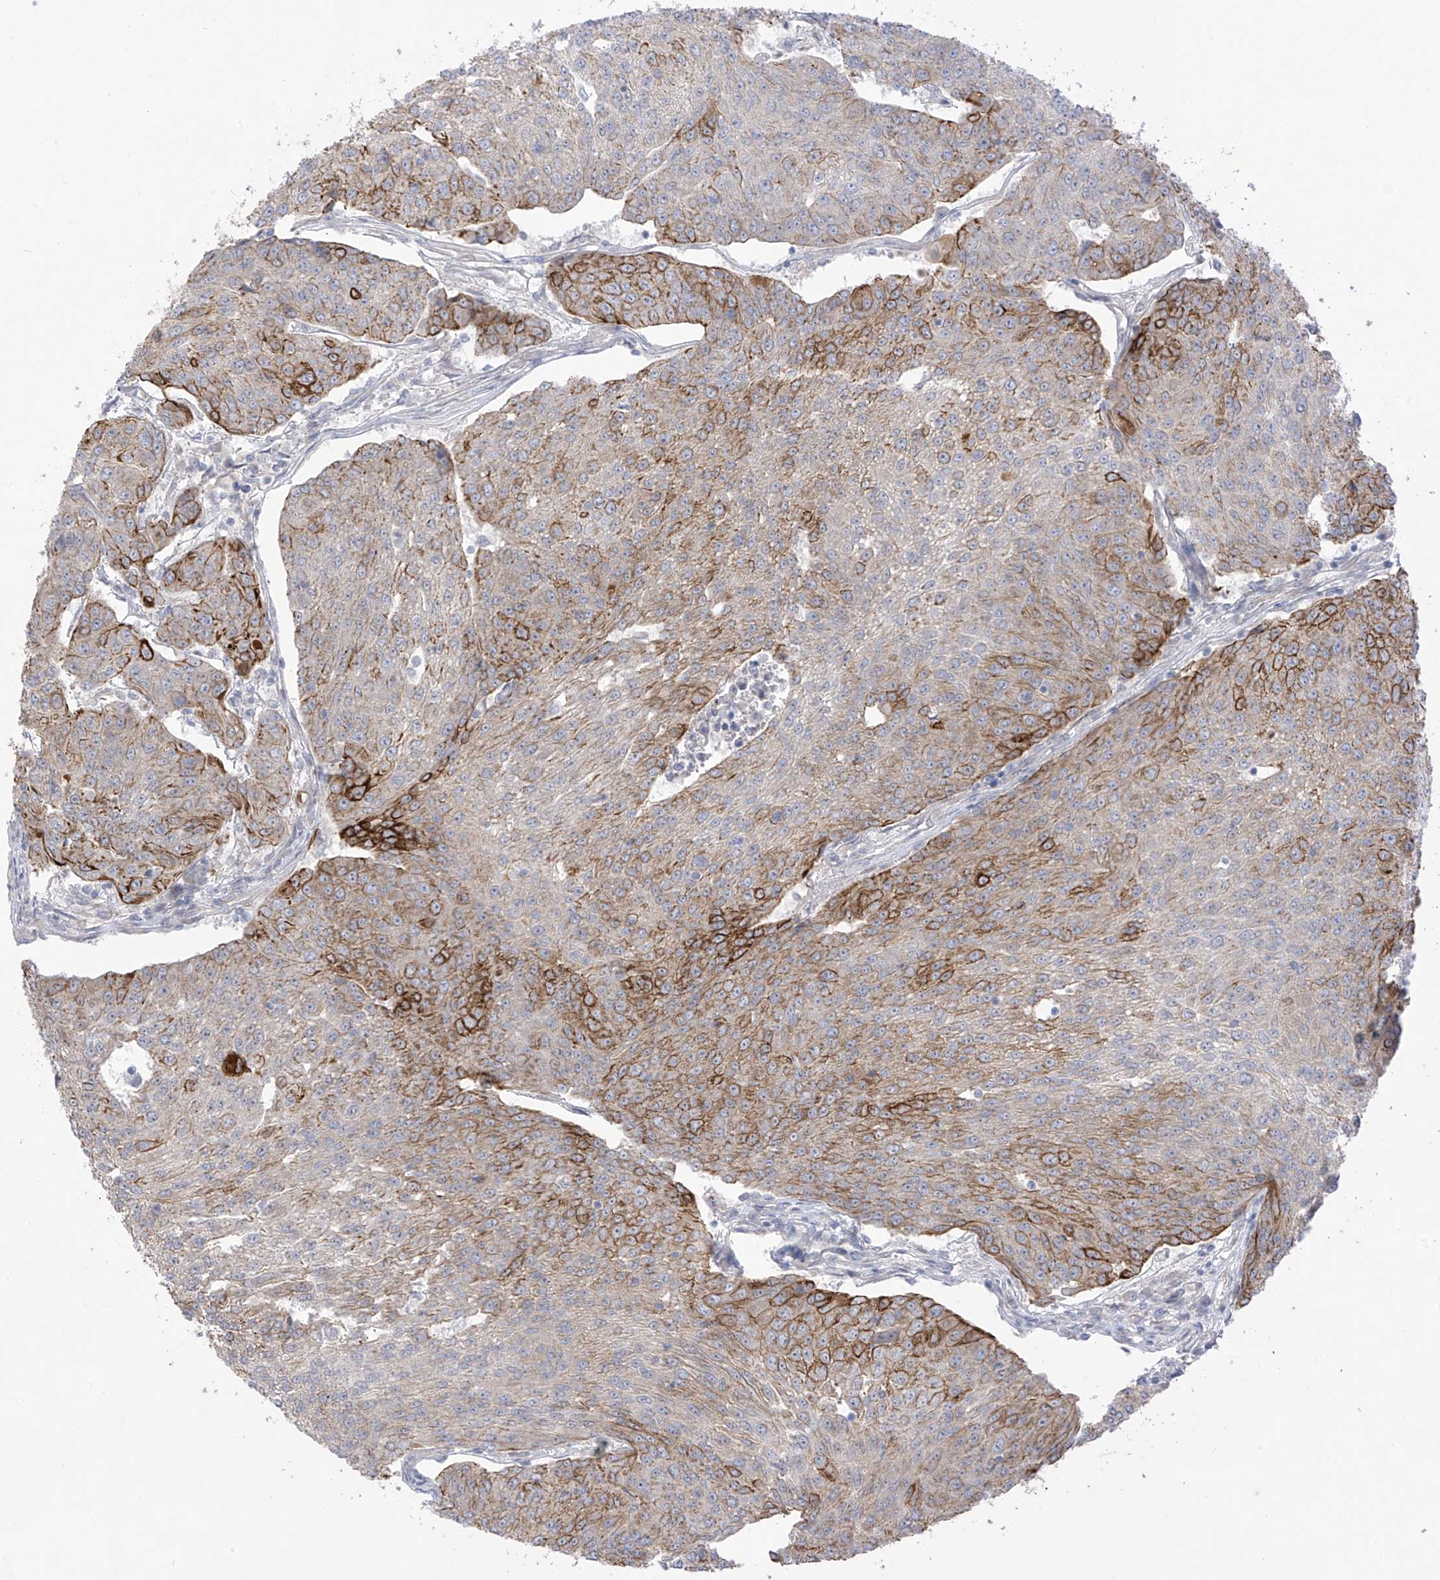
{"staining": {"intensity": "strong", "quantity": "25%-75%", "location": "cytoplasmic/membranous"}, "tissue": "urothelial cancer", "cell_type": "Tumor cells", "image_type": "cancer", "snomed": [{"axis": "morphology", "description": "Urothelial carcinoma, High grade"}, {"axis": "topography", "description": "Urinary bladder"}], "caption": "Human urothelial cancer stained with a brown dye demonstrates strong cytoplasmic/membranous positive positivity in about 25%-75% of tumor cells.", "gene": "EIPR1", "patient": {"sex": "female", "age": 85}}